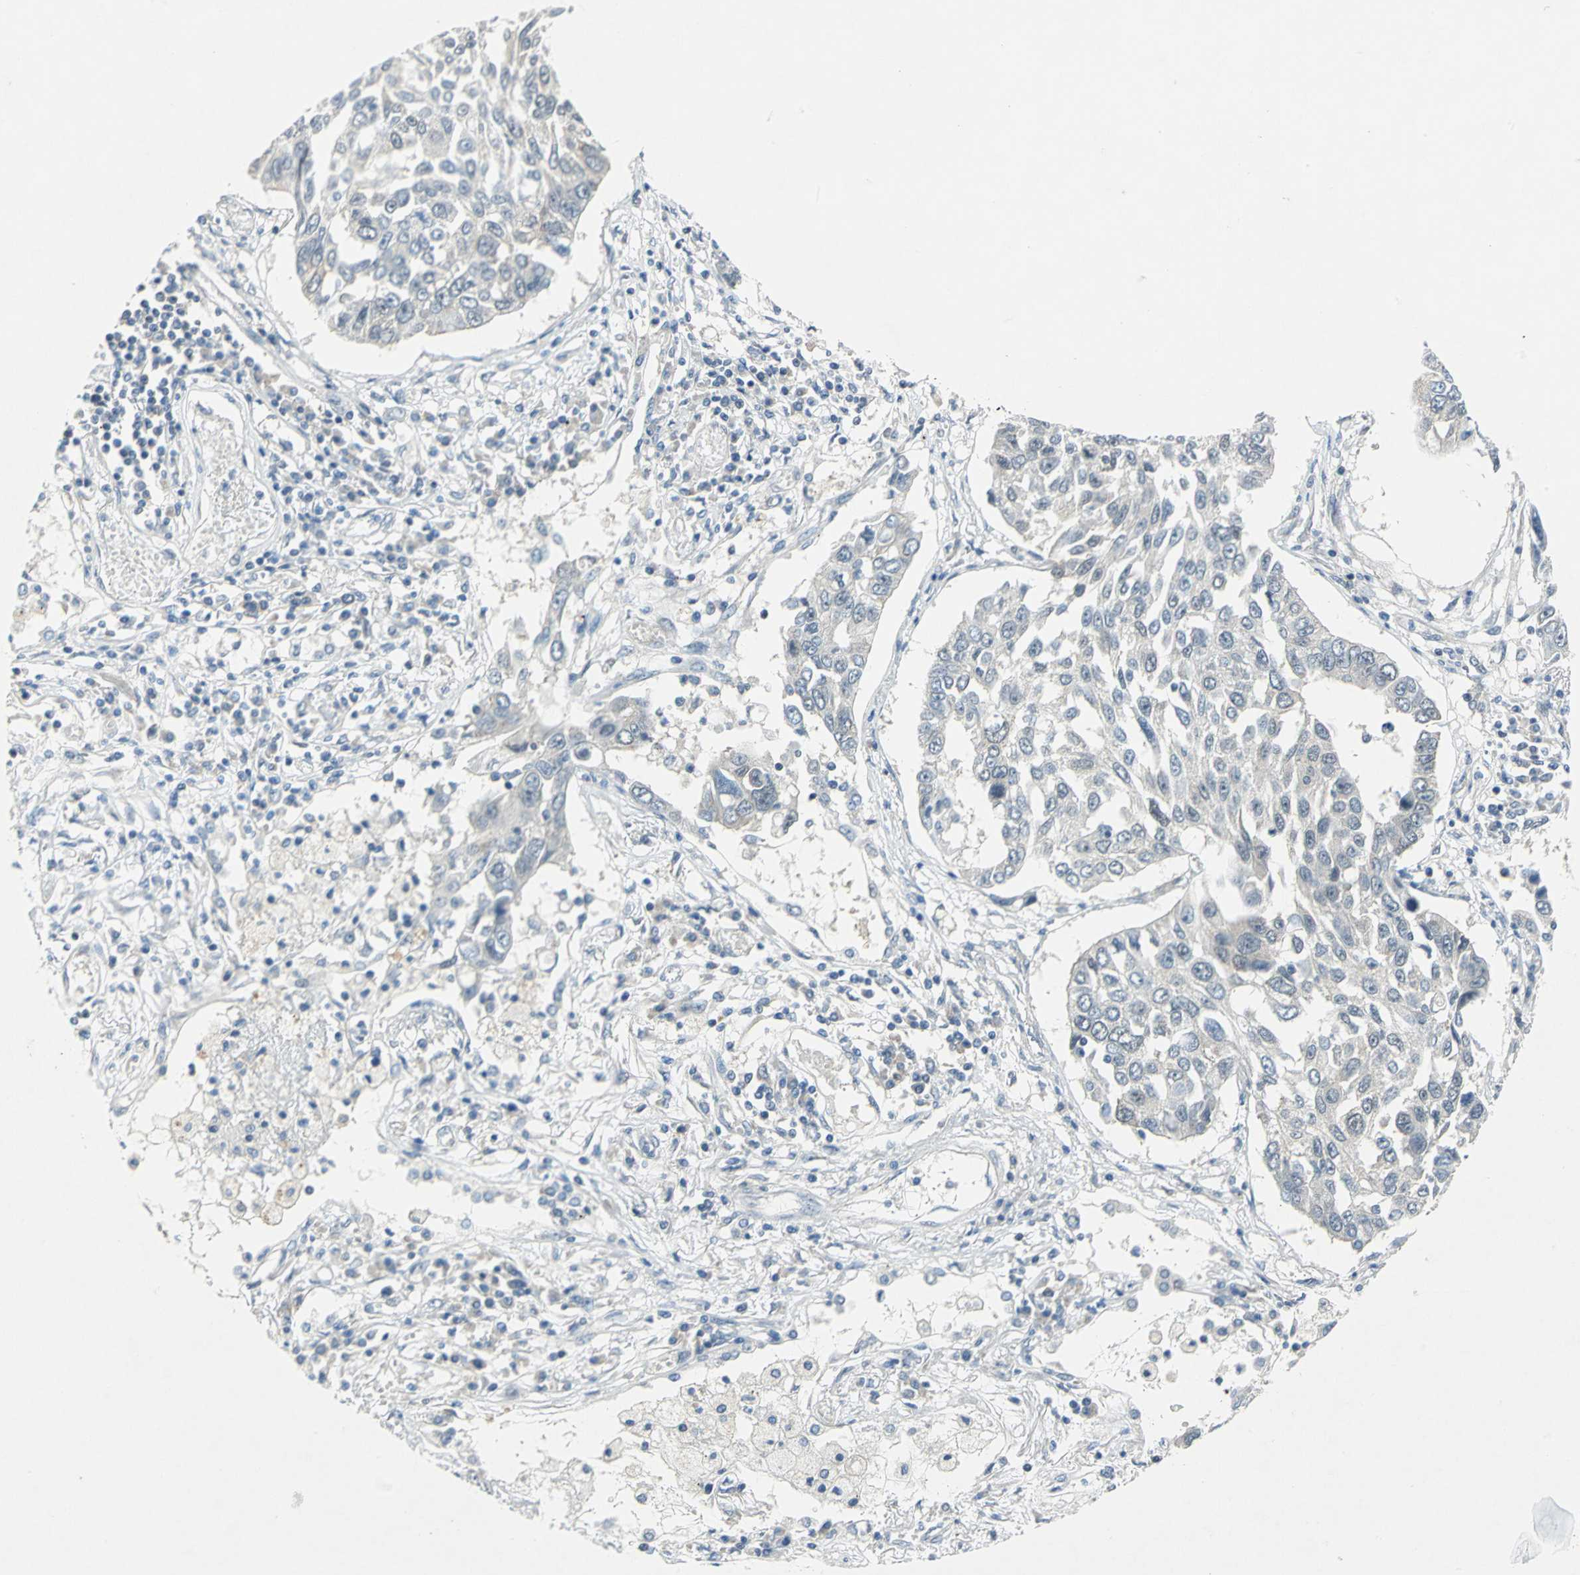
{"staining": {"intensity": "negative", "quantity": "none", "location": "none"}, "tissue": "lung cancer", "cell_type": "Tumor cells", "image_type": "cancer", "snomed": [{"axis": "morphology", "description": "Squamous cell carcinoma, NOS"}, {"axis": "topography", "description": "Lung"}], "caption": "Lung cancer (squamous cell carcinoma) stained for a protein using immunohistochemistry exhibits no positivity tumor cells.", "gene": "PIN1", "patient": {"sex": "male", "age": 71}}